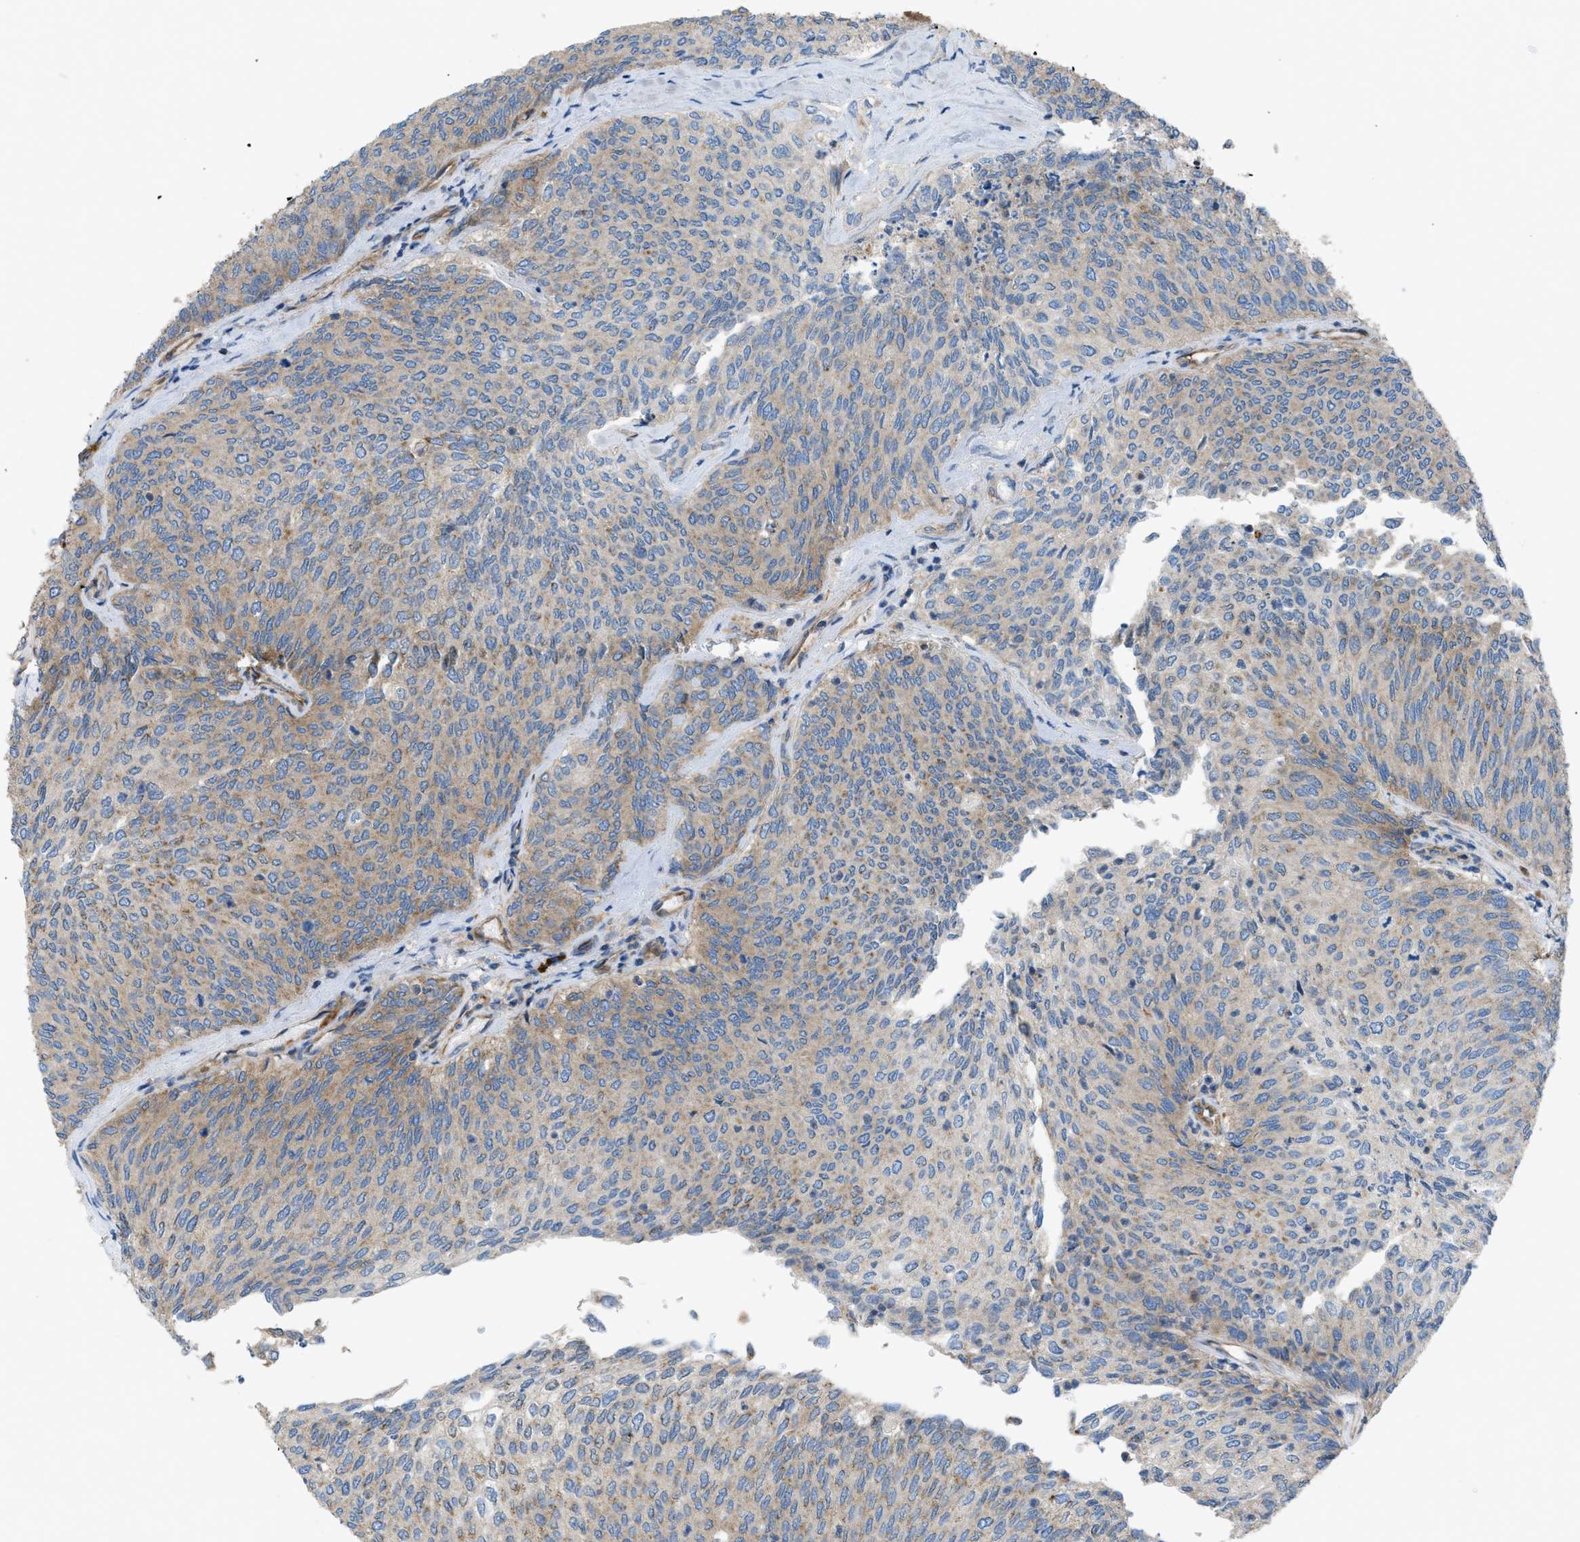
{"staining": {"intensity": "moderate", "quantity": "25%-75%", "location": "cytoplasmic/membranous"}, "tissue": "urothelial cancer", "cell_type": "Tumor cells", "image_type": "cancer", "snomed": [{"axis": "morphology", "description": "Urothelial carcinoma, Low grade"}, {"axis": "topography", "description": "Urinary bladder"}], "caption": "Protein expression analysis of human urothelial cancer reveals moderate cytoplasmic/membranous positivity in about 25%-75% of tumor cells. Immunohistochemistry stains the protein of interest in brown and the nuclei are stained blue.", "gene": "ATP2A3", "patient": {"sex": "female", "age": 79}}